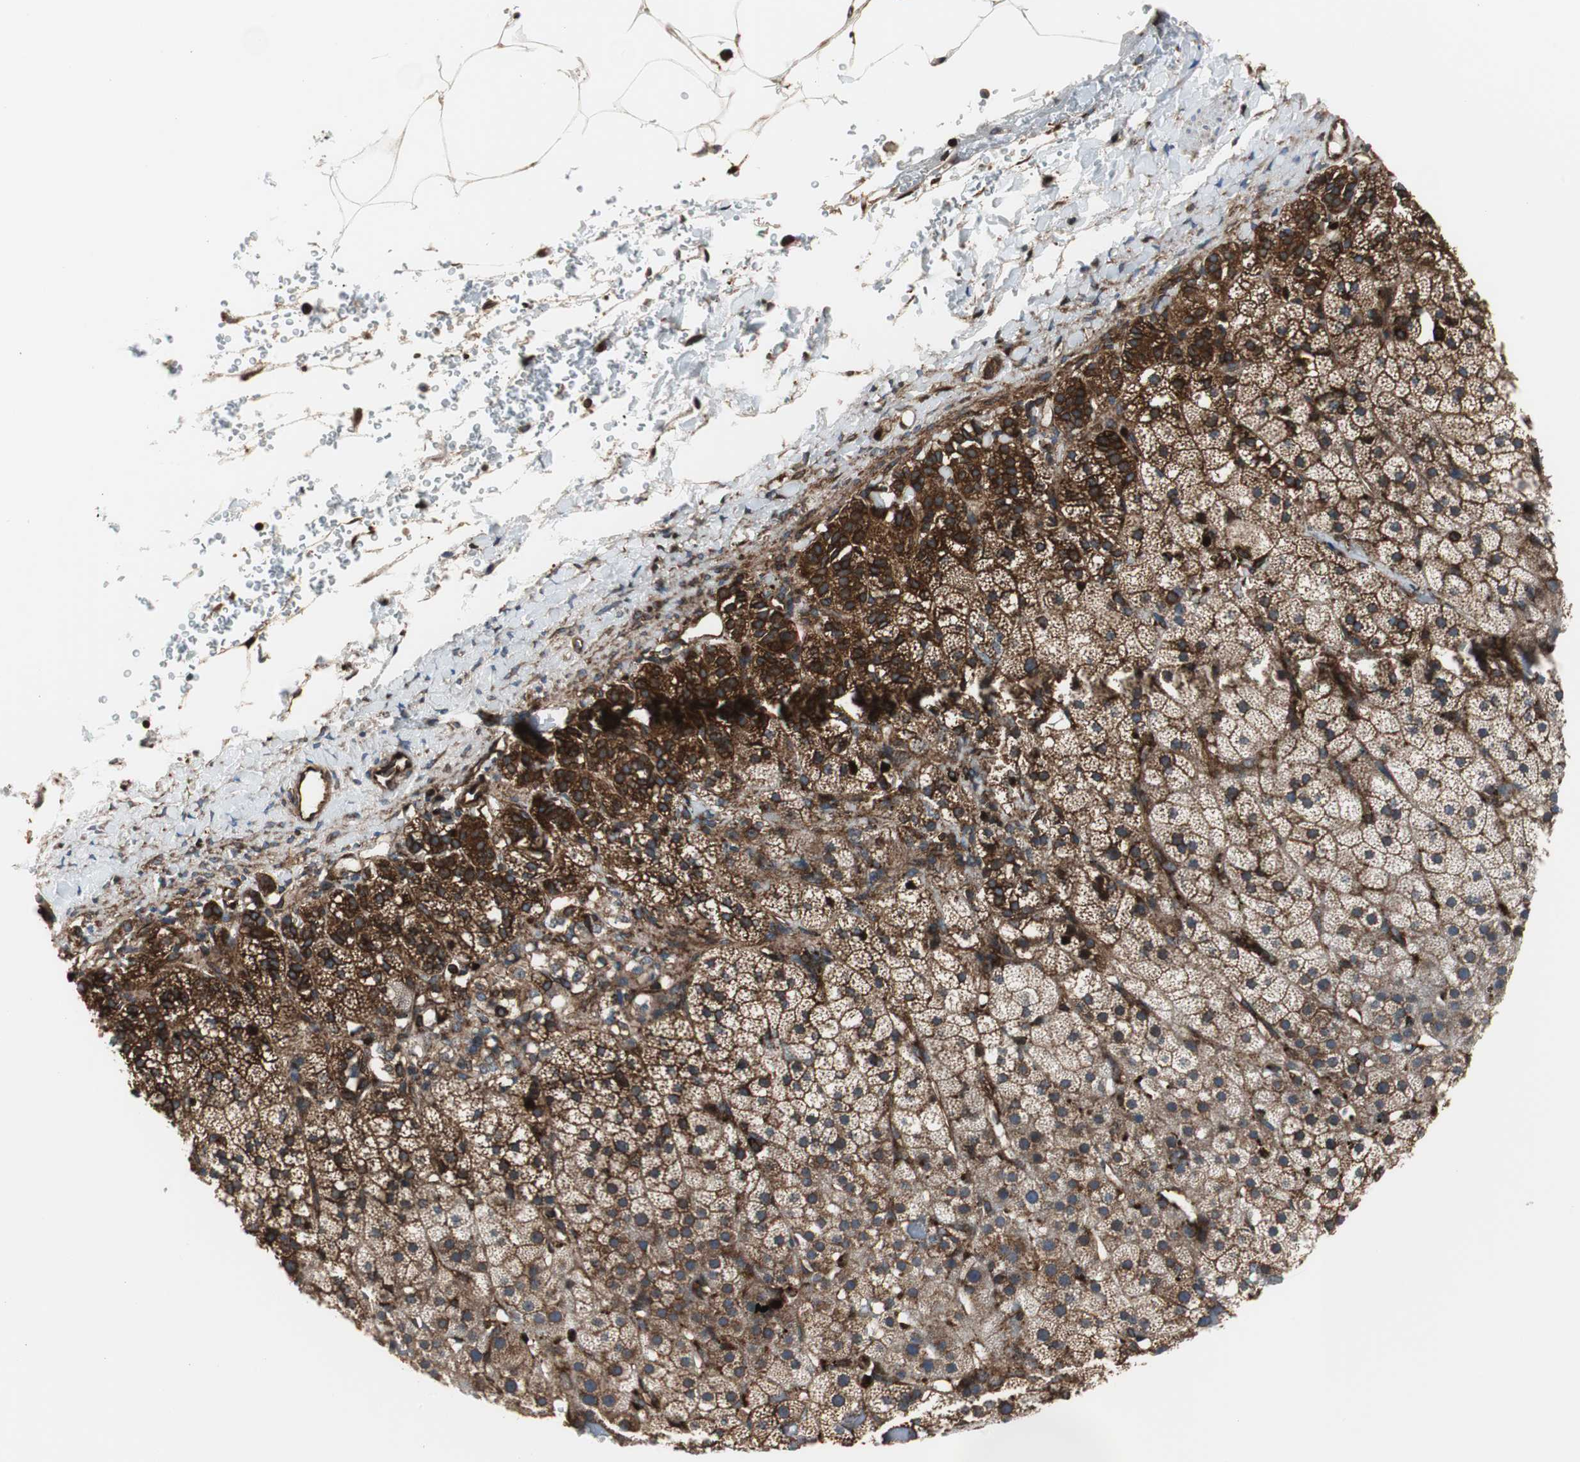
{"staining": {"intensity": "moderate", "quantity": "25%-75%", "location": "cytoplasmic/membranous"}, "tissue": "adrenal gland", "cell_type": "Glandular cells", "image_type": "normal", "snomed": [{"axis": "morphology", "description": "Normal tissue, NOS"}, {"axis": "topography", "description": "Adrenal gland"}], "caption": "IHC histopathology image of unremarkable human adrenal gland stained for a protein (brown), which exhibits medium levels of moderate cytoplasmic/membranous expression in approximately 25%-75% of glandular cells.", "gene": "RELA", "patient": {"sex": "male", "age": 35}}